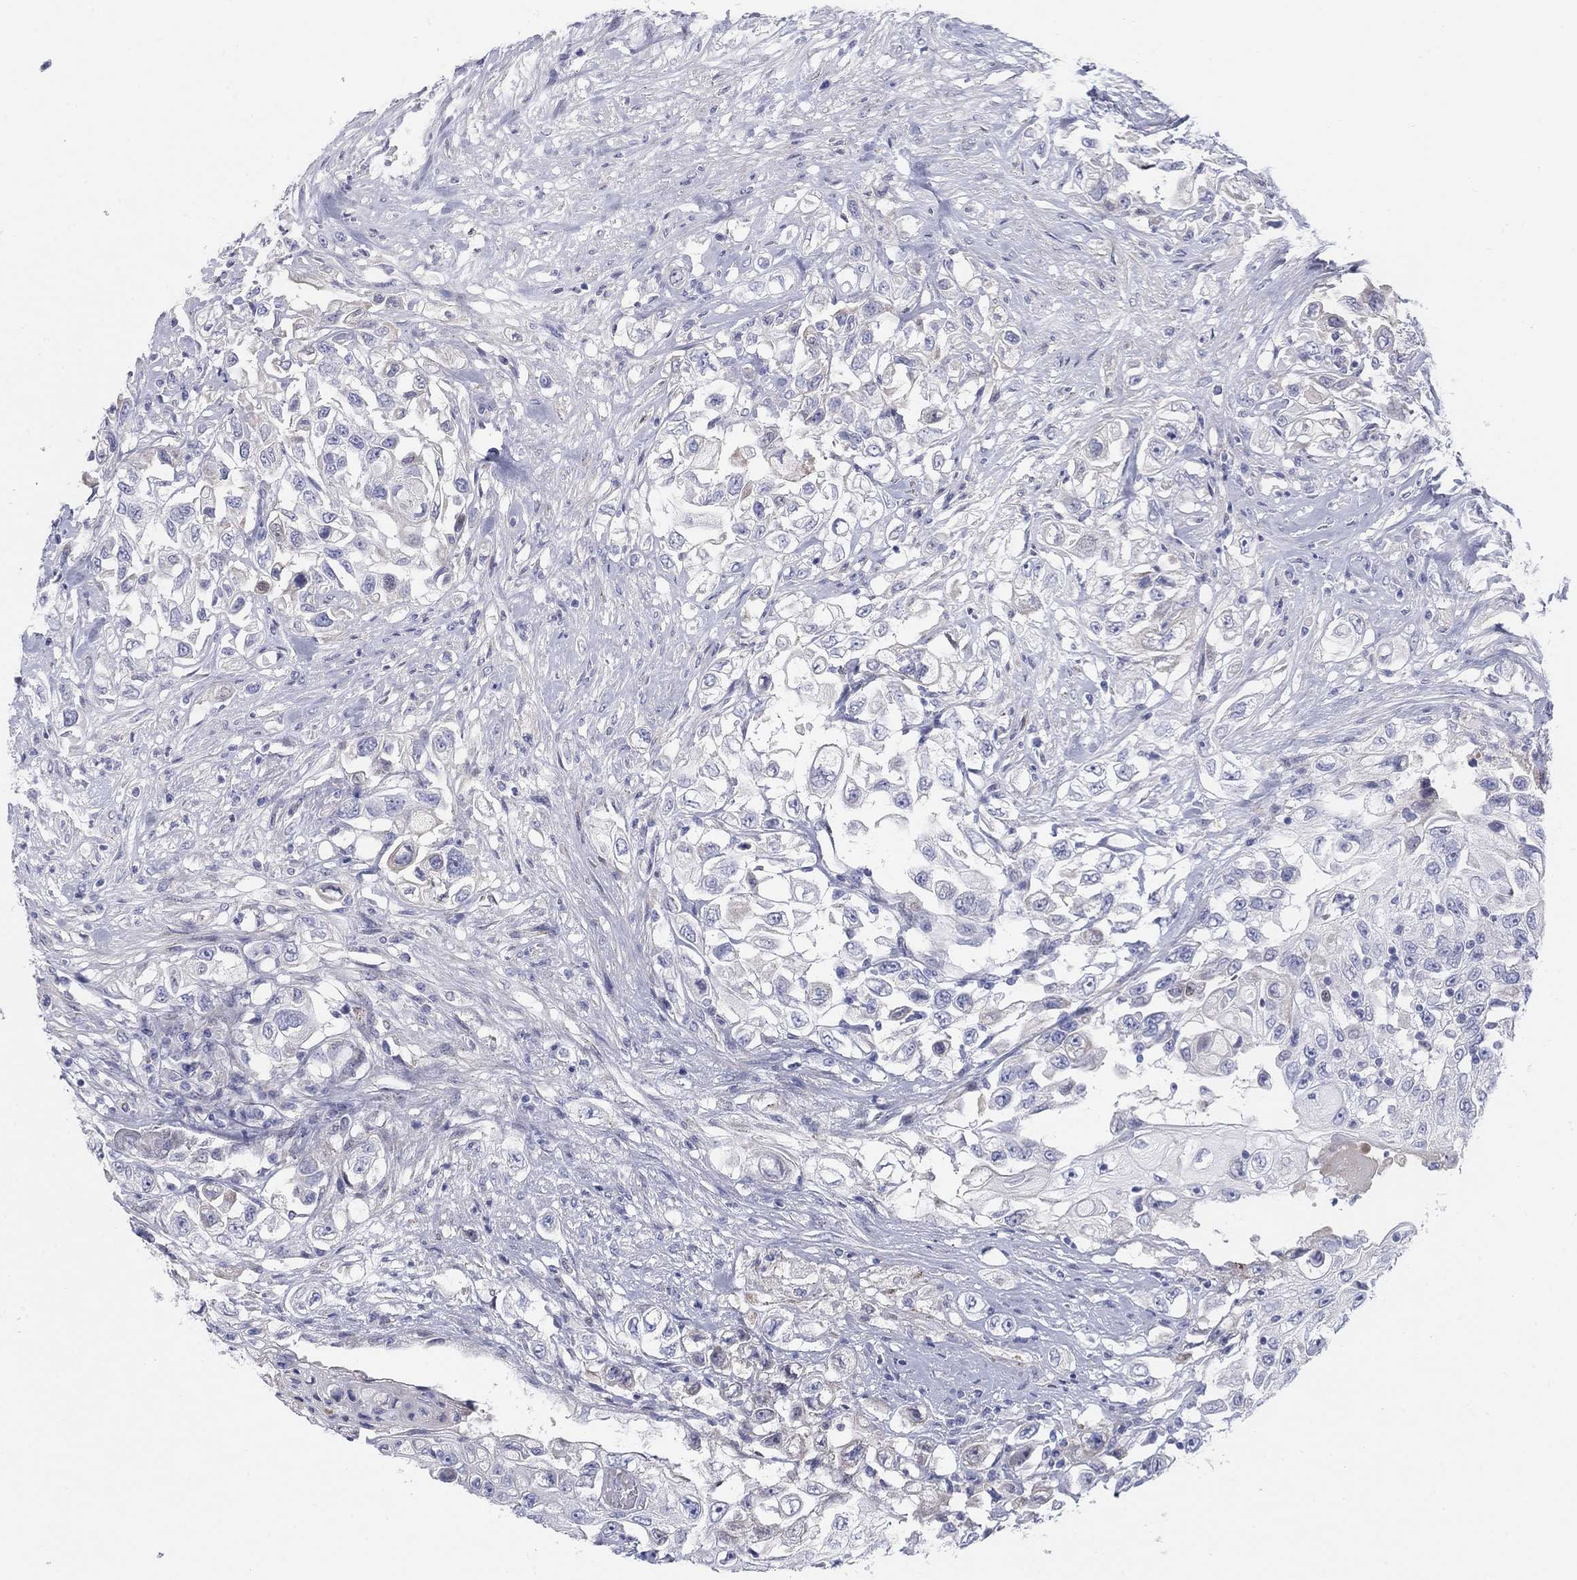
{"staining": {"intensity": "negative", "quantity": "none", "location": "none"}, "tissue": "urothelial cancer", "cell_type": "Tumor cells", "image_type": "cancer", "snomed": [{"axis": "morphology", "description": "Urothelial carcinoma, High grade"}, {"axis": "topography", "description": "Urinary bladder"}], "caption": "High magnification brightfield microscopy of urothelial cancer stained with DAB (3,3'-diaminobenzidine) (brown) and counterstained with hematoxylin (blue): tumor cells show no significant expression.", "gene": "HEATR4", "patient": {"sex": "female", "age": 56}}